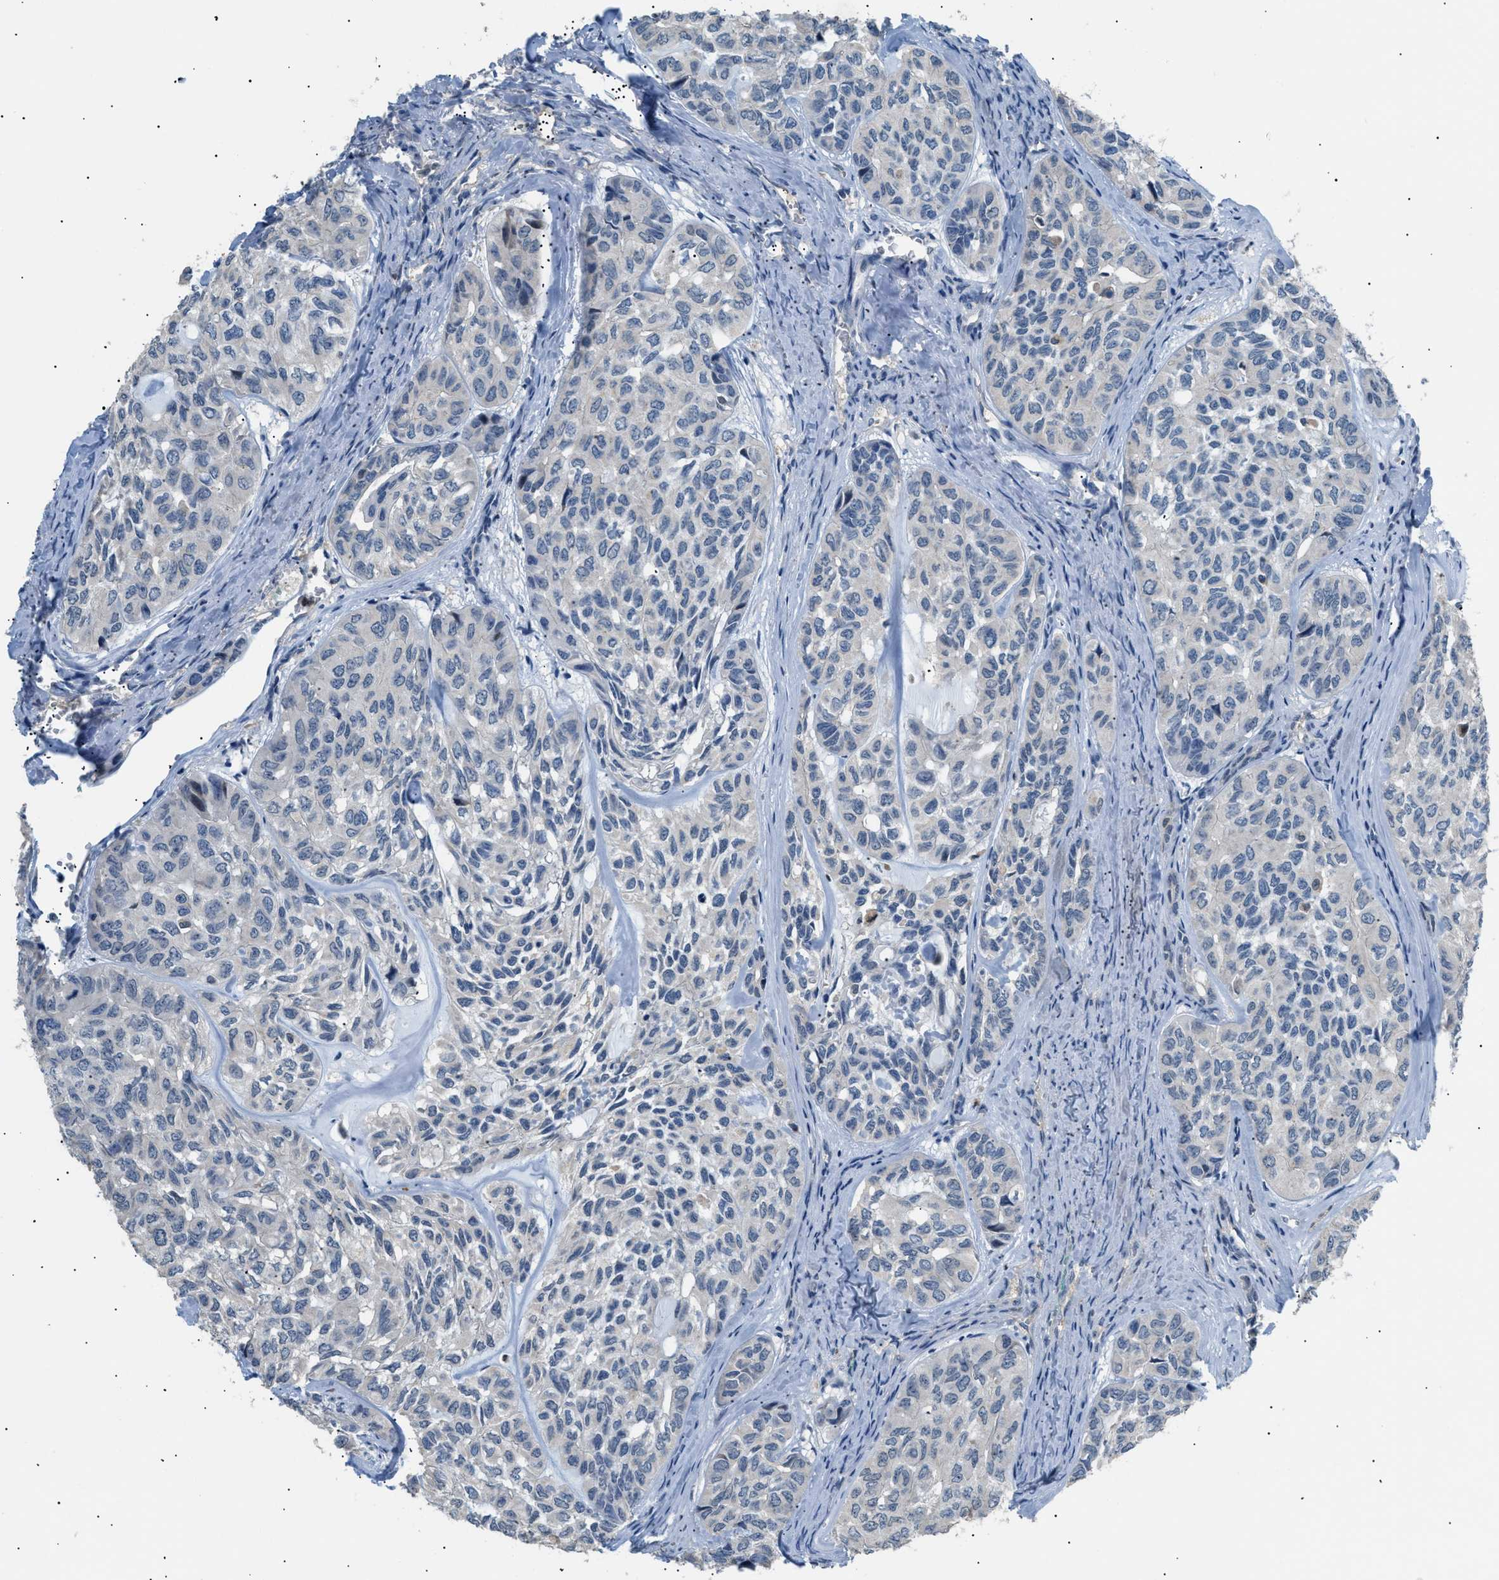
{"staining": {"intensity": "negative", "quantity": "none", "location": "none"}, "tissue": "head and neck cancer", "cell_type": "Tumor cells", "image_type": "cancer", "snomed": [{"axis": "morphology", "description": "Adenocarcinoma, NOS"}, {"axis": "topography", "description": "Salivary gland, NOS"}, {"axis": "topography", "description": "Head-Neck"}], "caption": "High power microscopy micrograph of an immunohistochemistry (IHC) image of head and neck cancer, revealing no significant expression in tumor cells.", "gene": "AKR1A1", "patient": {"sex": "female", "age": 76}}